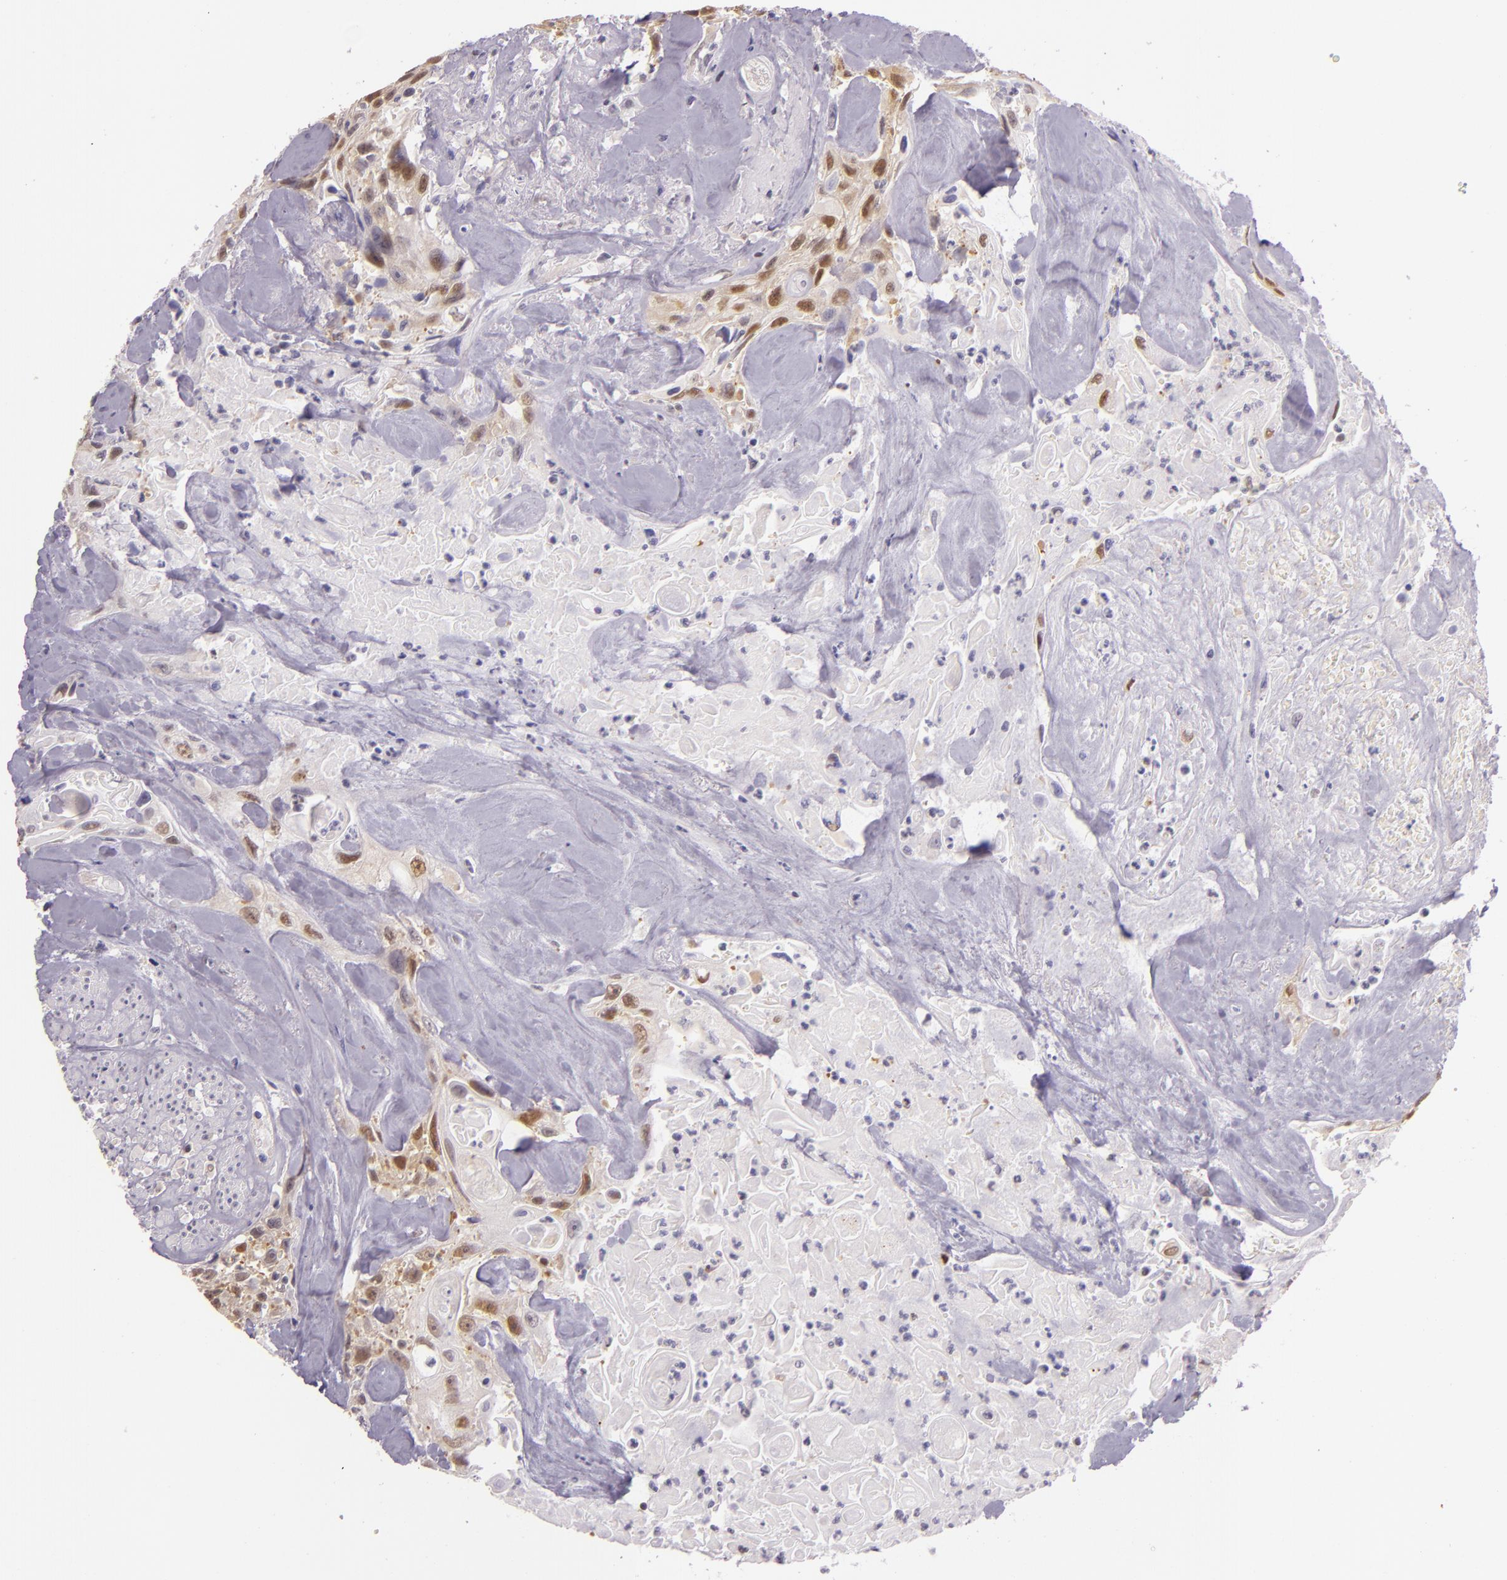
{"staining": {"intensity": "moderate", "quantity": "25%-75%", "location": "cytoplasmic/membranous,nuclear"}, "tissue": "urothelial cancer", "cell_type": "Tumor cells", "image_type": "cancer", "snomed": [{"axis": "morphology", "description": "Urothelial carcinoma, High grade"}, {"axis": "topography", "description": "Urinary bladder"}], "caption": "Urothelial cancer was stained to show a protein in brown. There is medium levels of moderate cytoplasmic/membranous and nuclear positivity in approximately 25%-75% of tumor cells.", "gene": "HSPA8", "patient": {"sex": "female", "age": 84}}